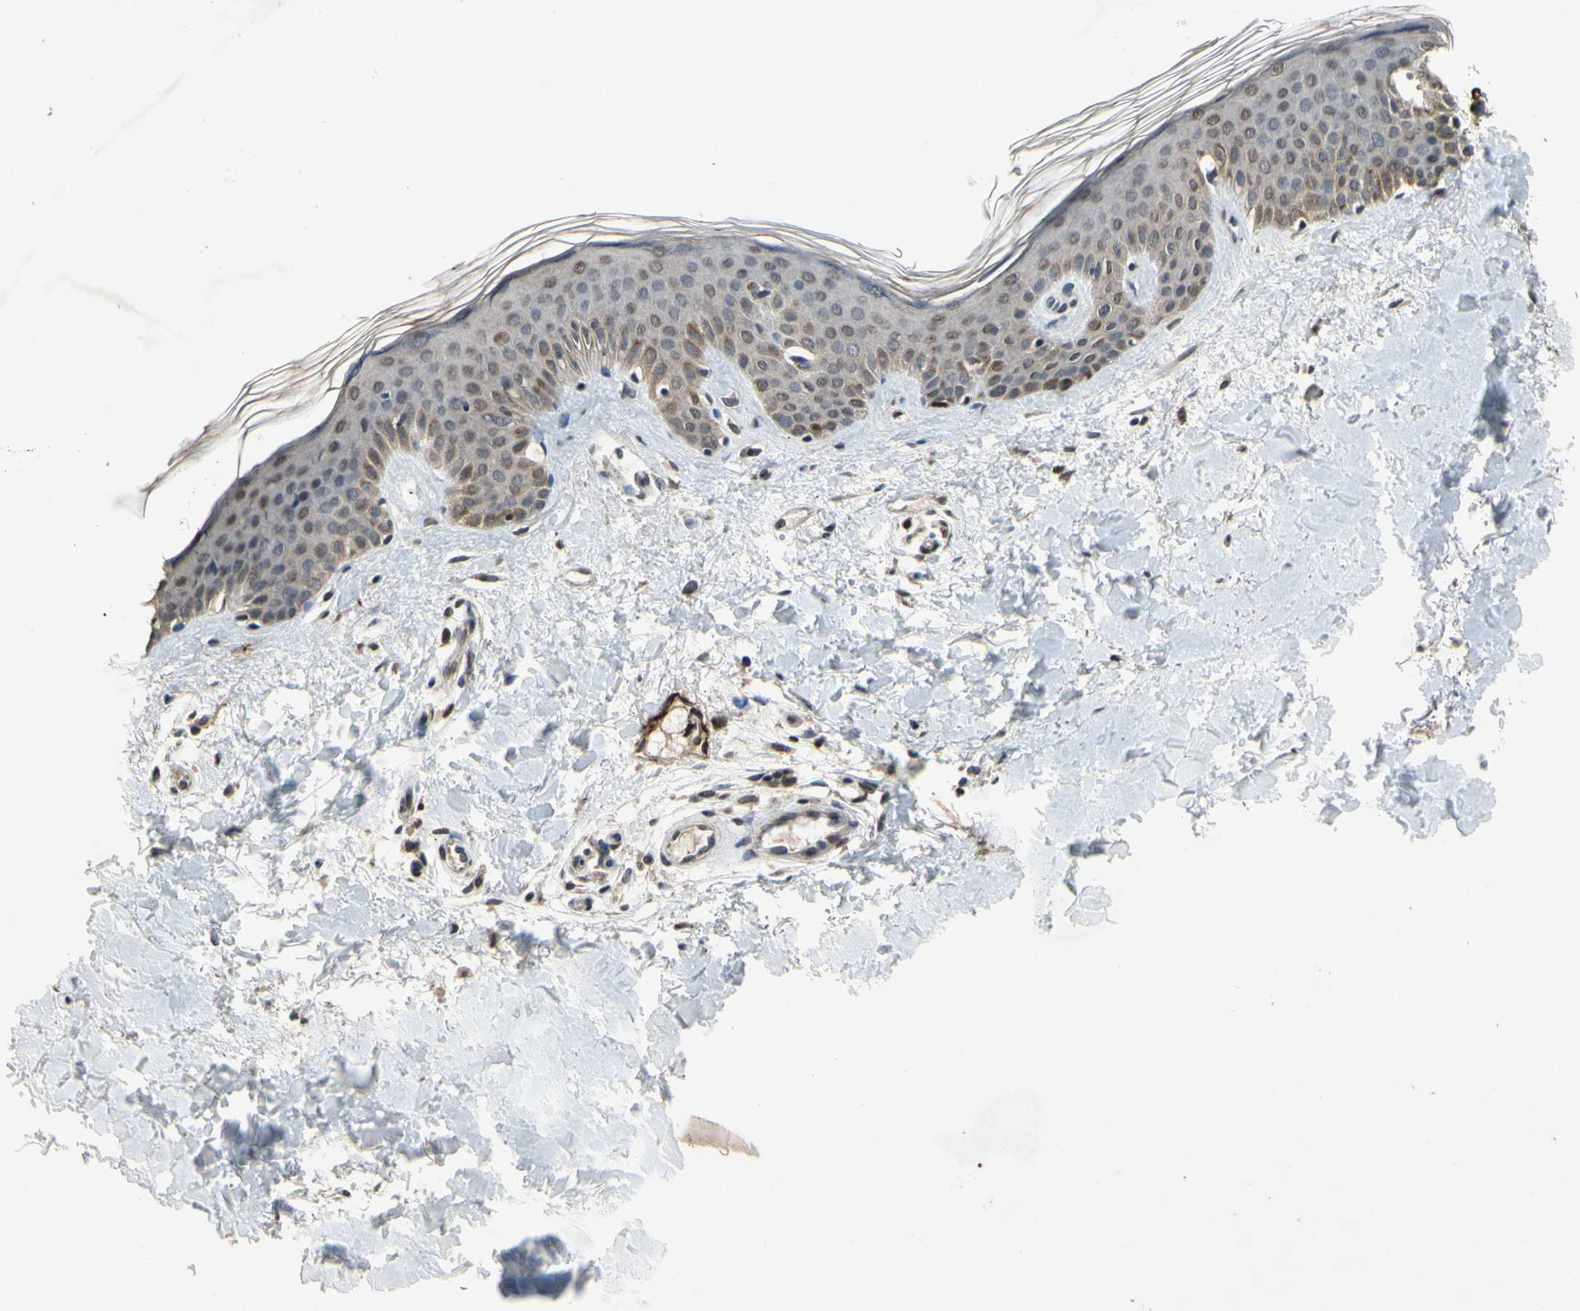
{"staining": {"intensity": "weak", "quantity": "25%-75%", "location": "cytoplasmic/membranous,nuclear"}, "tissue": "skin", "cell_type": "Fibroblasts", "image_type": "normal", "snomed": [{"axis": "morphology", "description": "Normal tissue, NOS"}, {"axis": "topography", "description": "Skin"}], "caption": "Brown immunohistochemical staining in benign skin shows weak cytoplasmic/membranous,nuclear expression in about 25%-75% of fibroblasts.", "gene": "ZNF174", "patient": {"sex": "male", "age": 67}}